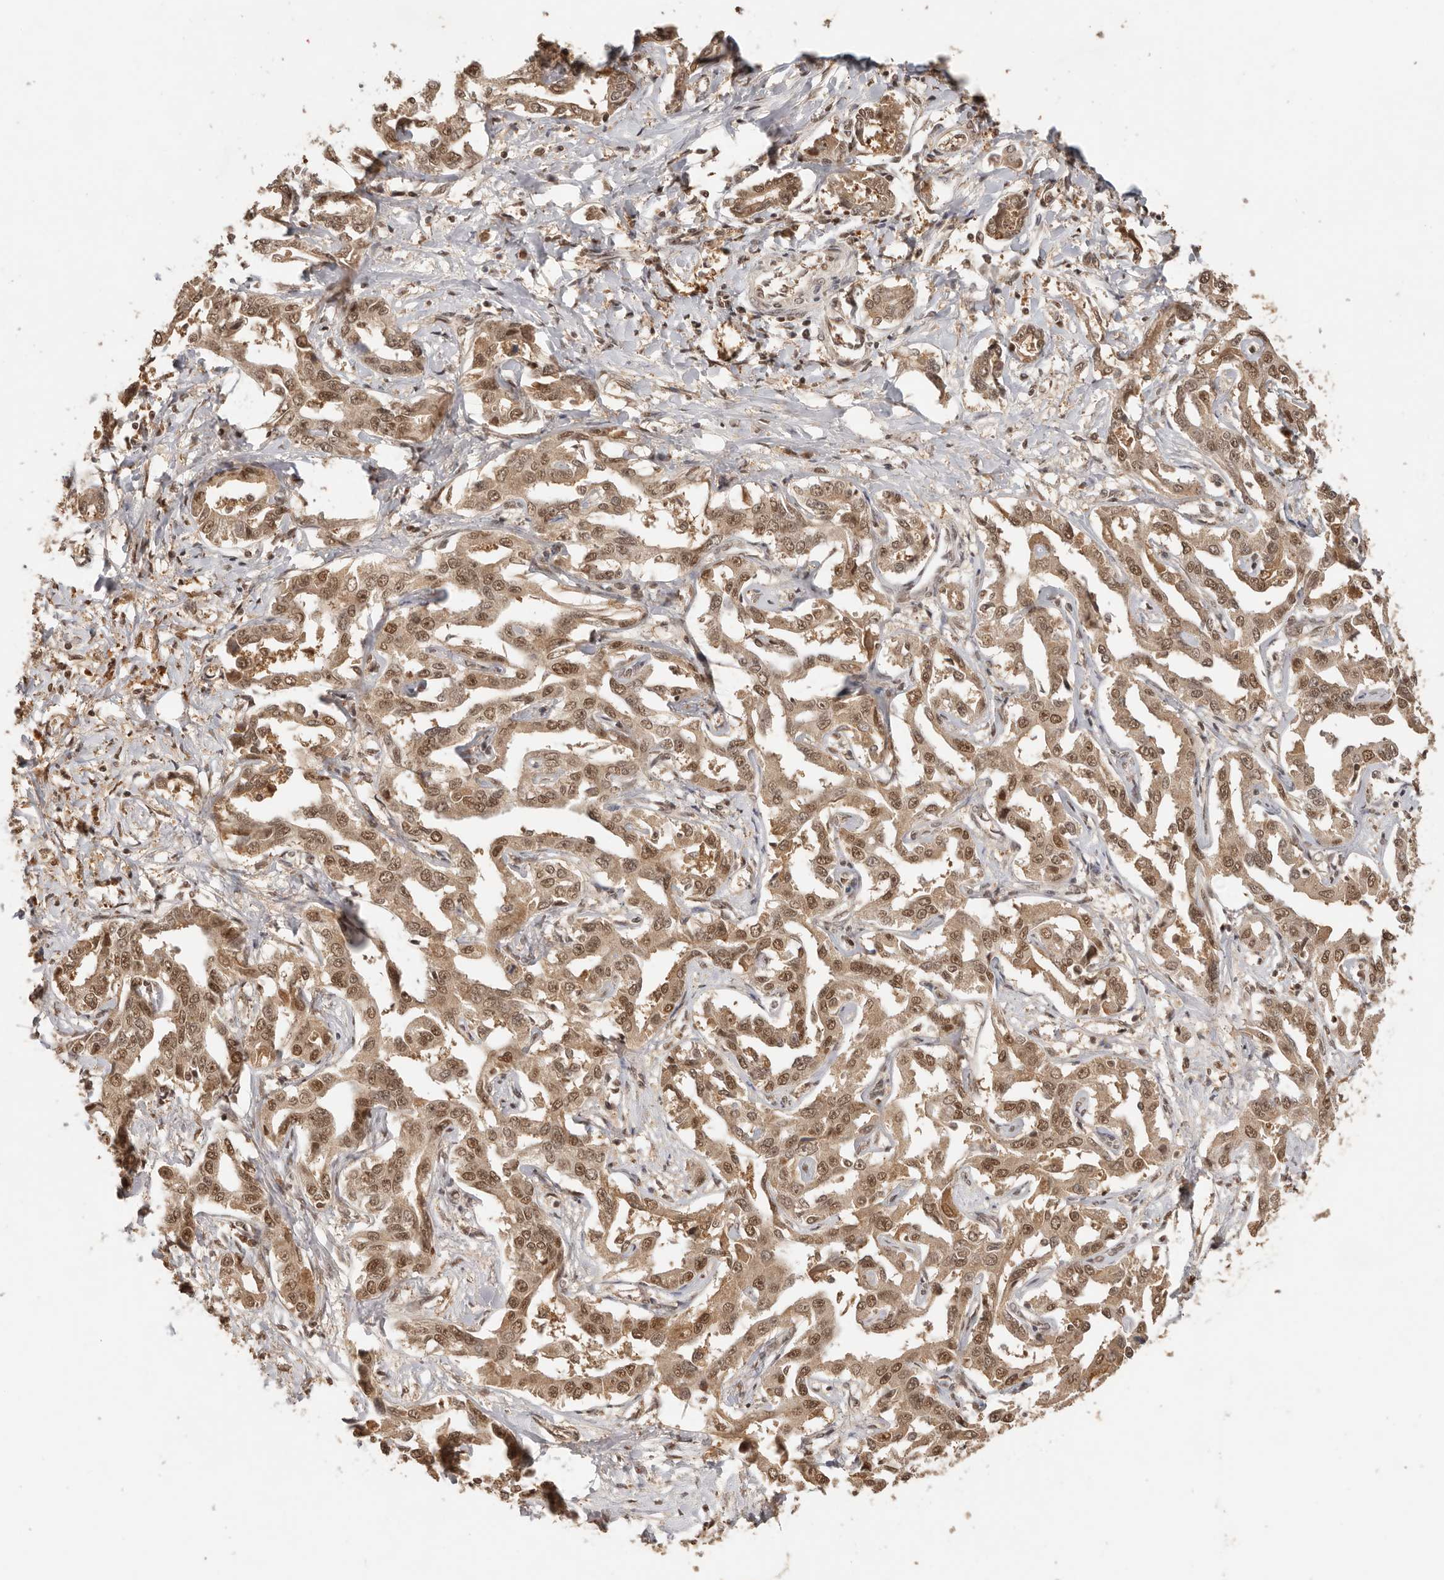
{"staining": {"intensity": "strong", "quantity": ">75%", "location": "cytoplasmic/membranous,nuclear"}, "tissue": "liver cancer", "cell_type": "Tumor cells", "image_type": "cancer", "snomed": [{"axis": "morphology", "description": "Cholangiocarcinoma"}, {"axis": "topography", "description": "Liver"}], "caption": "Tumor cells exhibit high levels of strong cytoplasmic/membranous and nuclear staining in approximately >75% of cells in liver cancer.", "gene": "PSMA5", "patient": {"sex": "male", "age": 59}}